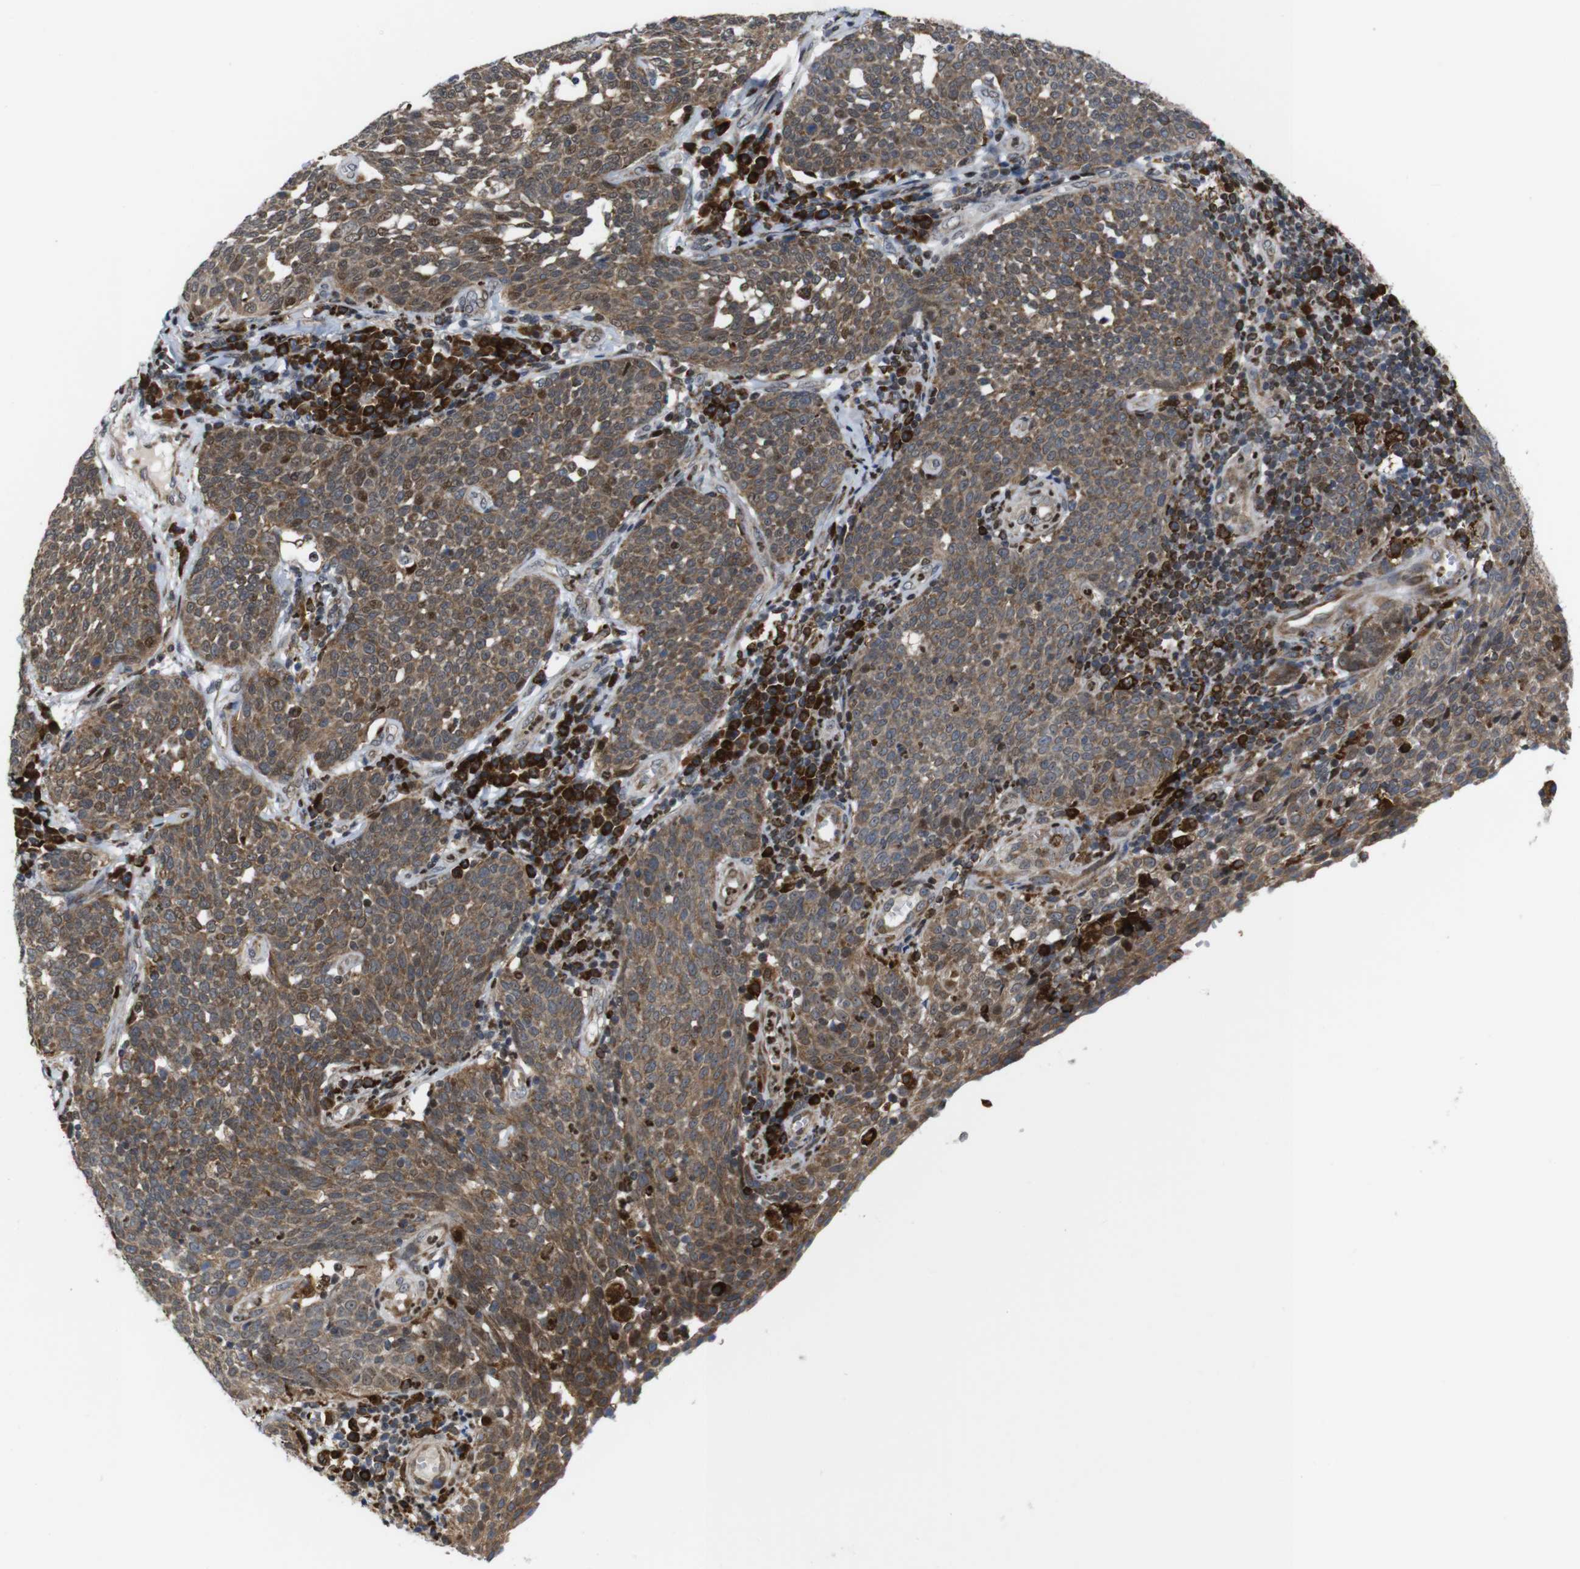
{"staining": {"intensity": "moderate", "quantity": ">75%", "location": "cytoplasmic/membranous,nuclear"}, "tissue": "cervical cancer", "cell_type": "Tumor cells", "image_type": "cancer", "snomed": [{"axis": "morphology", "description": "Squamous cell carcinoma, NOS"}, {"axis": "topography", "description": "Cervix"}], "caption": "A high-resolution image shows immunohistochemistry (IHC) staining of cervical cancer, which displays moderate cytoplasmic/membranous and nuclear staining in approximately >75% of tumor cells.", "gene": "PTPN1", "patient": {"sex": "female", "age": 34}}